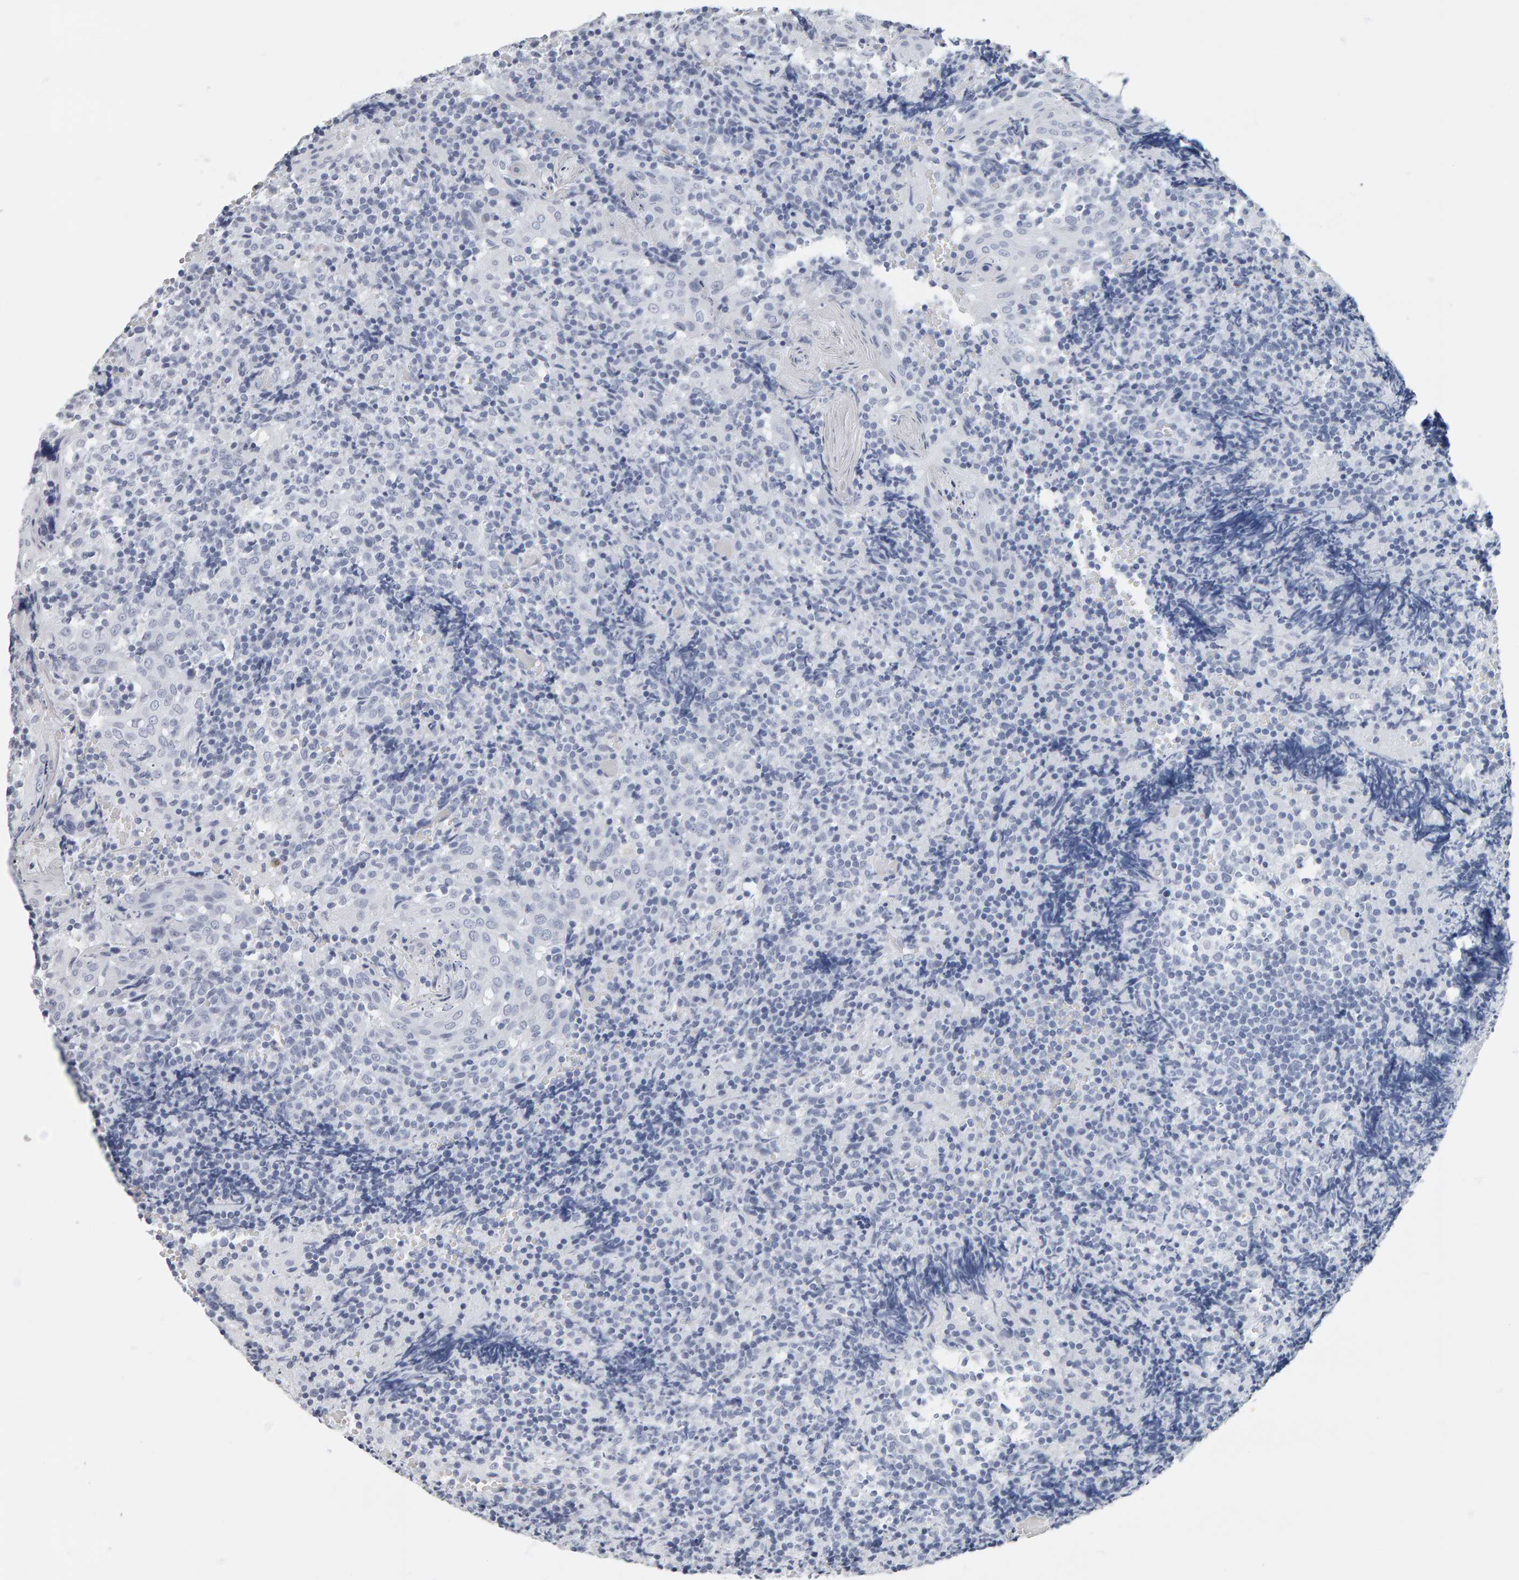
{"staining": {"intensity": "negative", "quantity": "none", "location": "none"}, "tissue": "tonsil", "cell_type": "Germinal center cells", "image_type": "normal", "snomed": [{"axis": "morphology", "description": "Normal tissue, NOS"}, {"axis": "topography", "description": "Tonsil"}], "caption": "High power microscopy image of an IHC photomicrograph of benign tonsil, revealing no significant positivity in germinal center cells. (Immunohistochemistry (ihc), brightfield microscopy, high magnification).", "gene": "SPACA3", "patient": {"sex": "female", "age": 19}}